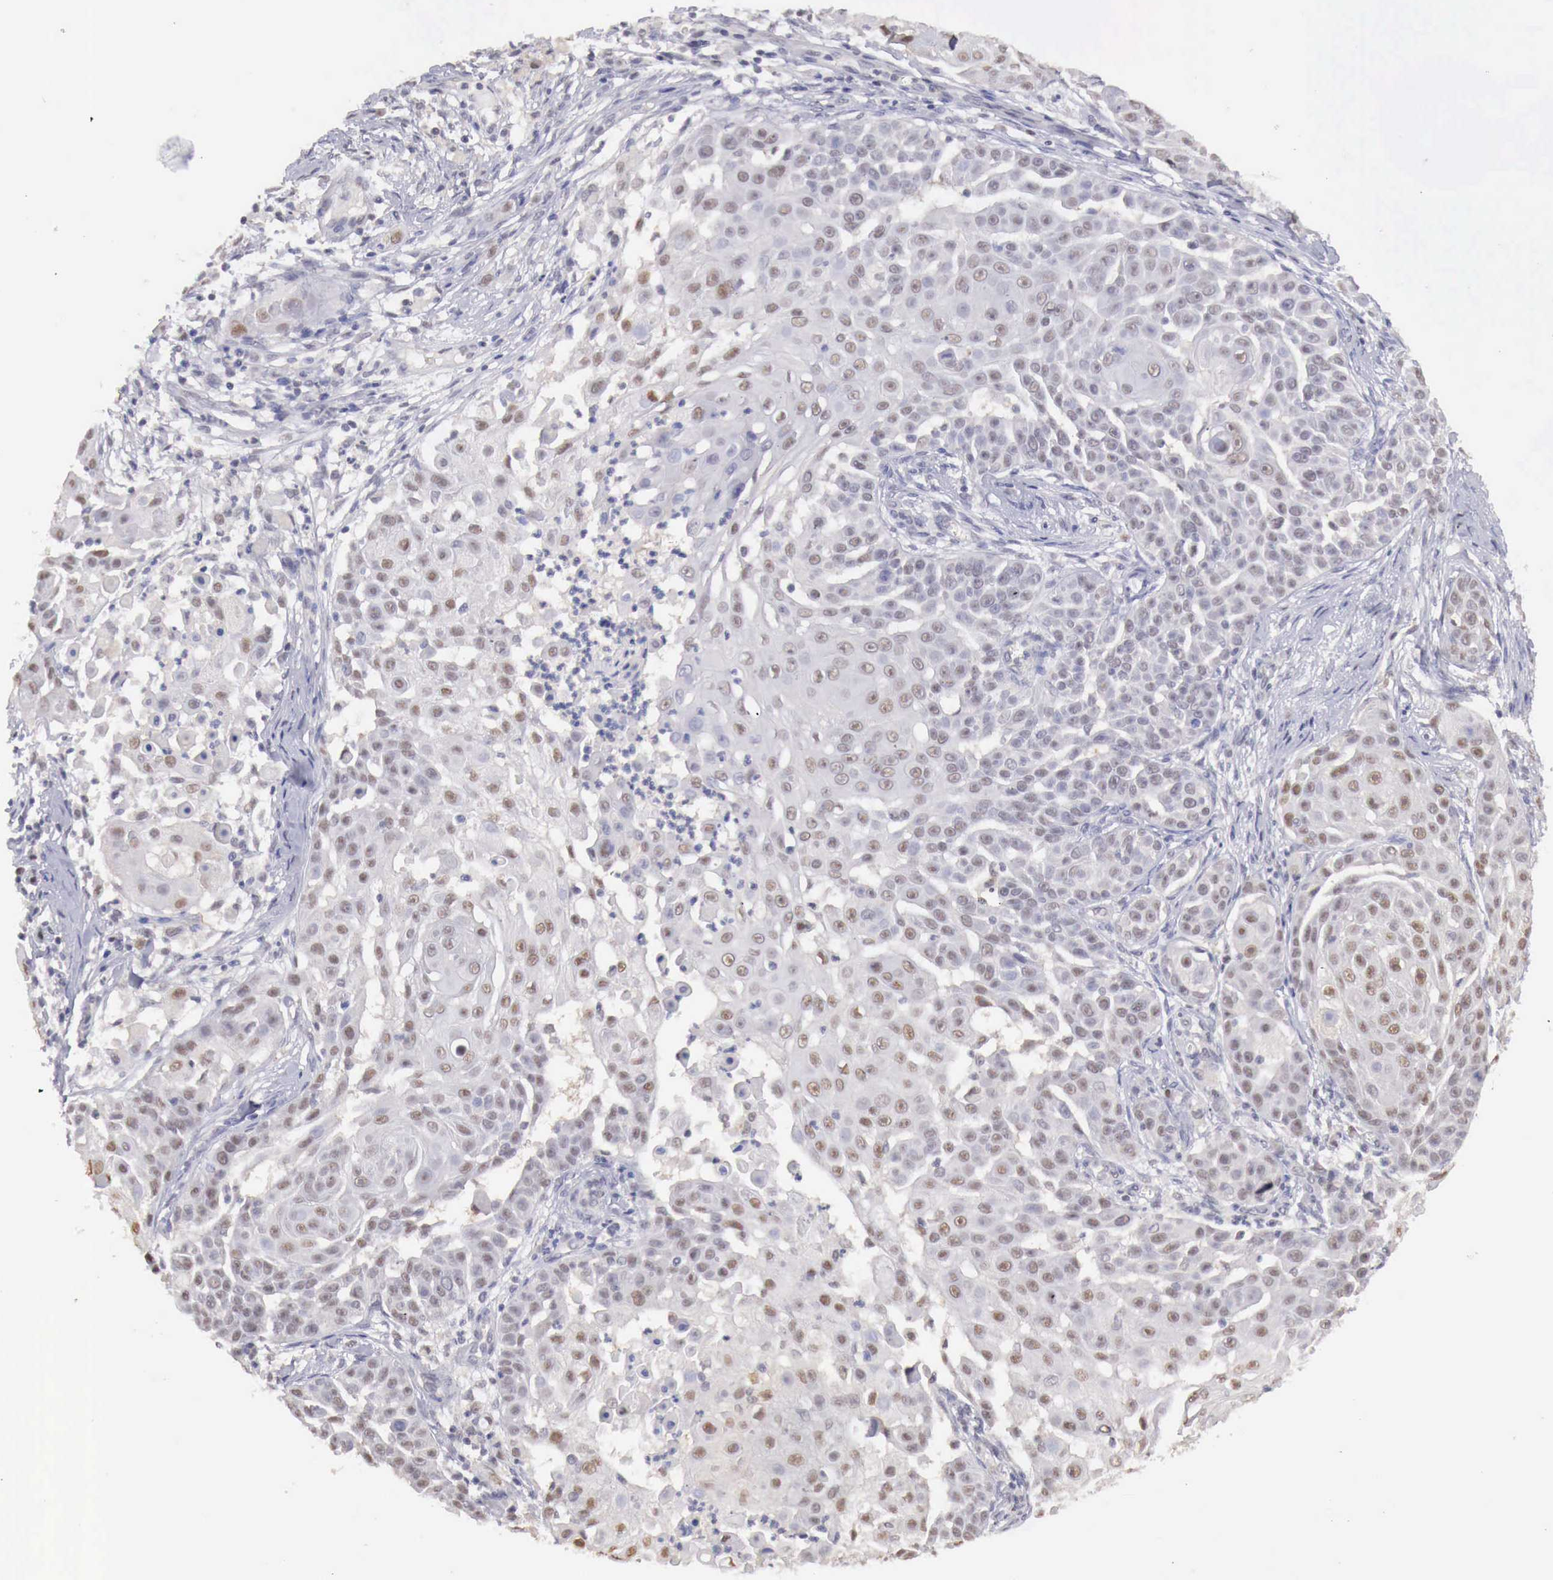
{"staining": {"intensity": "weak", "quantity": "<25%", "location": "nuclear"}, "tissue": "skin cancer", "cell_type": "Tumor cells", "image_type": "cancer", "snomed": [{"axis": "morphology", "description": "Squamous cell carcinoma, NOS"}, {"axis": "topography", "description": "Skin"}], "caption": "Histopathology image shows no significant protein staining in tumor cells of squamous cell carcinoma (skin).", "gene": "UBA1", "patient": {"sex": "female", "age": 57}}